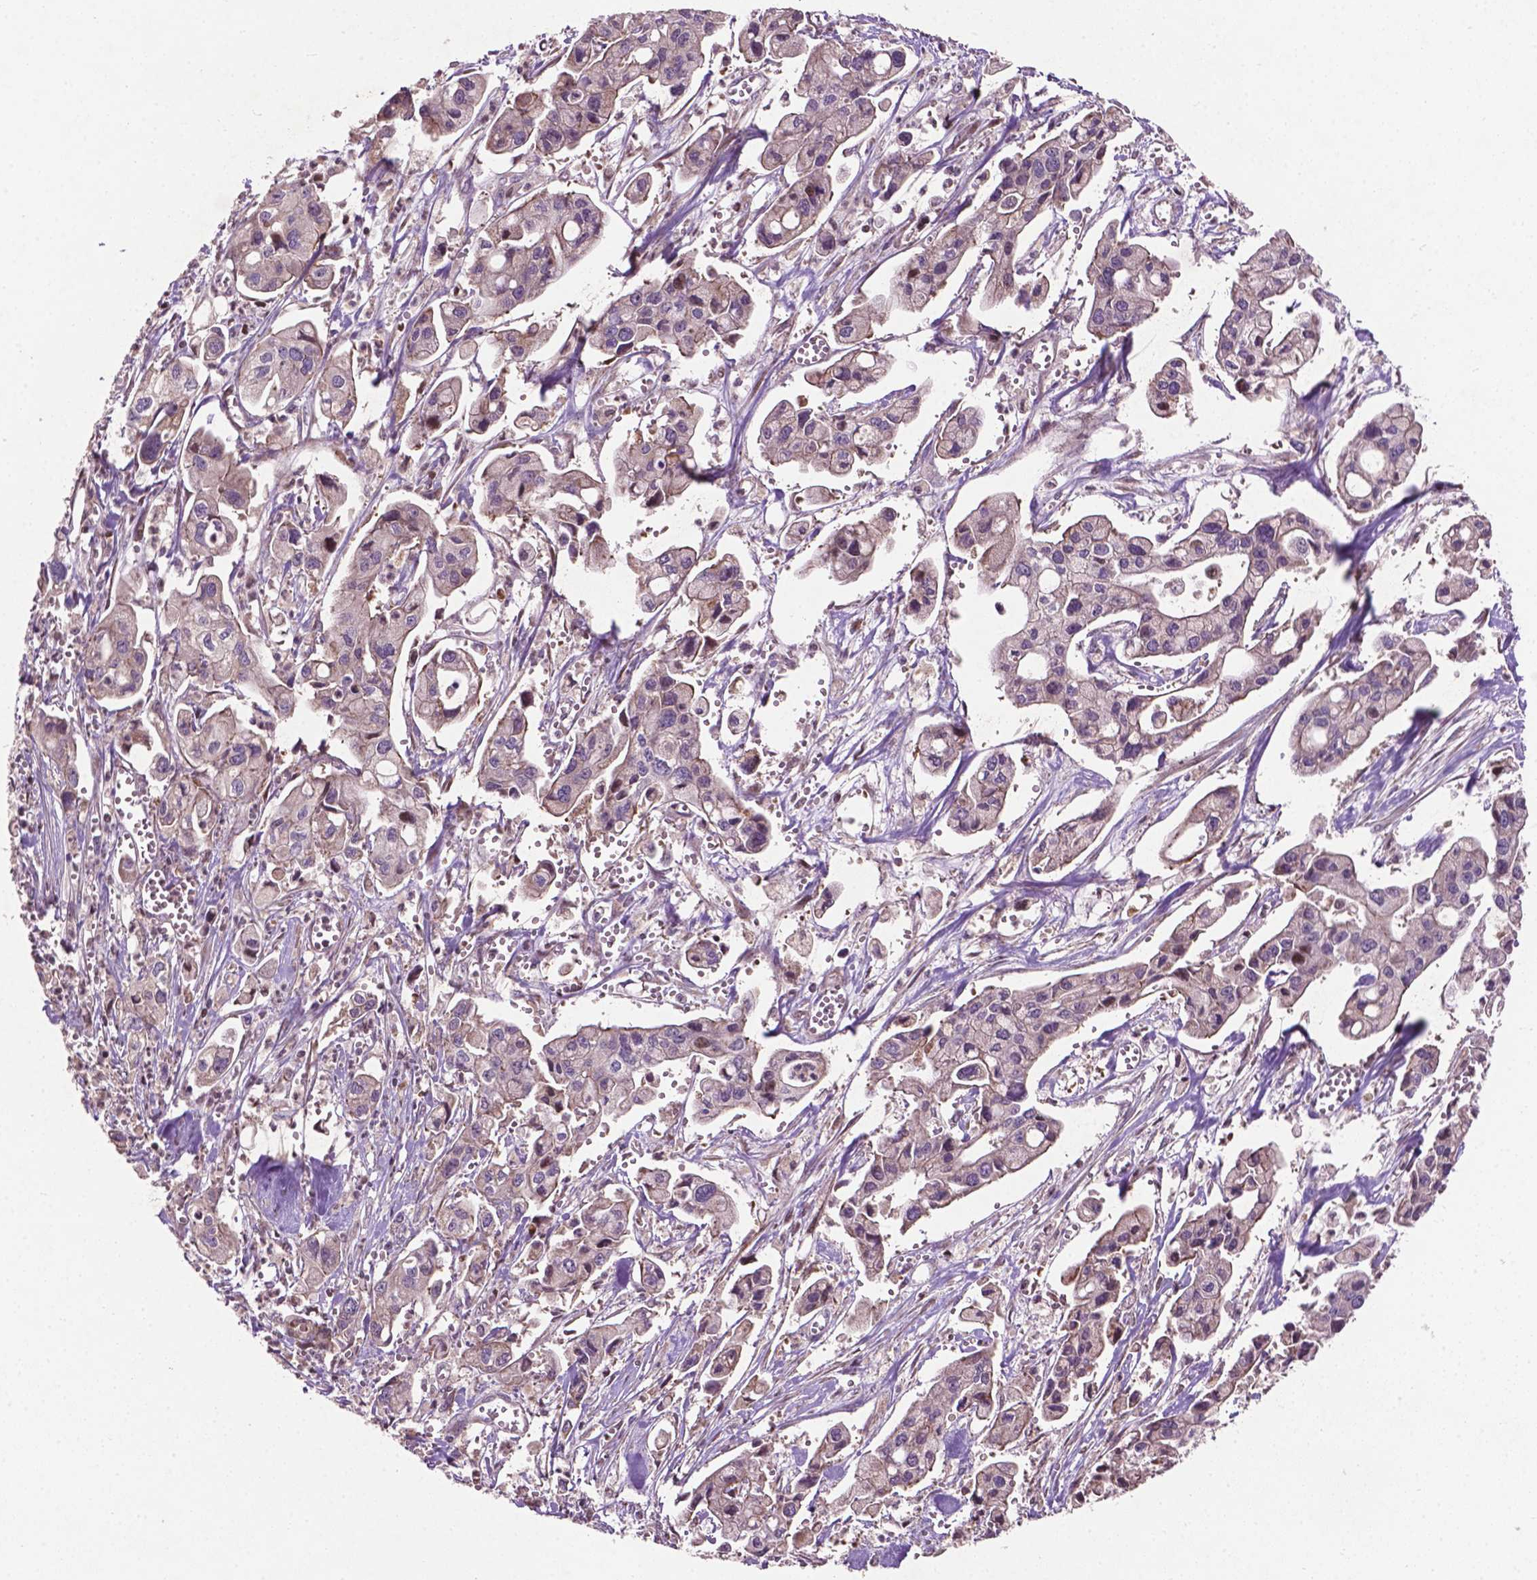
{"staining": {"intensity": "negative", "quantity": "none", "location": "none"}, "tissue": "pancreatic cancer", "cell_type": "Tumor cells", "image_type": "cancer", "snomed": [{"axis": "morphology", "description": "Adenocarcinoma, NOS"}, {"axis": "topography", "description": "Pancreas"}], "caption": "A photomicrograph of human pancreatic adenocarcinoma is negative for staining in tumor cells.", "gene": "B3GALNT2", "patient": {"sex": "male", "age": 70}}